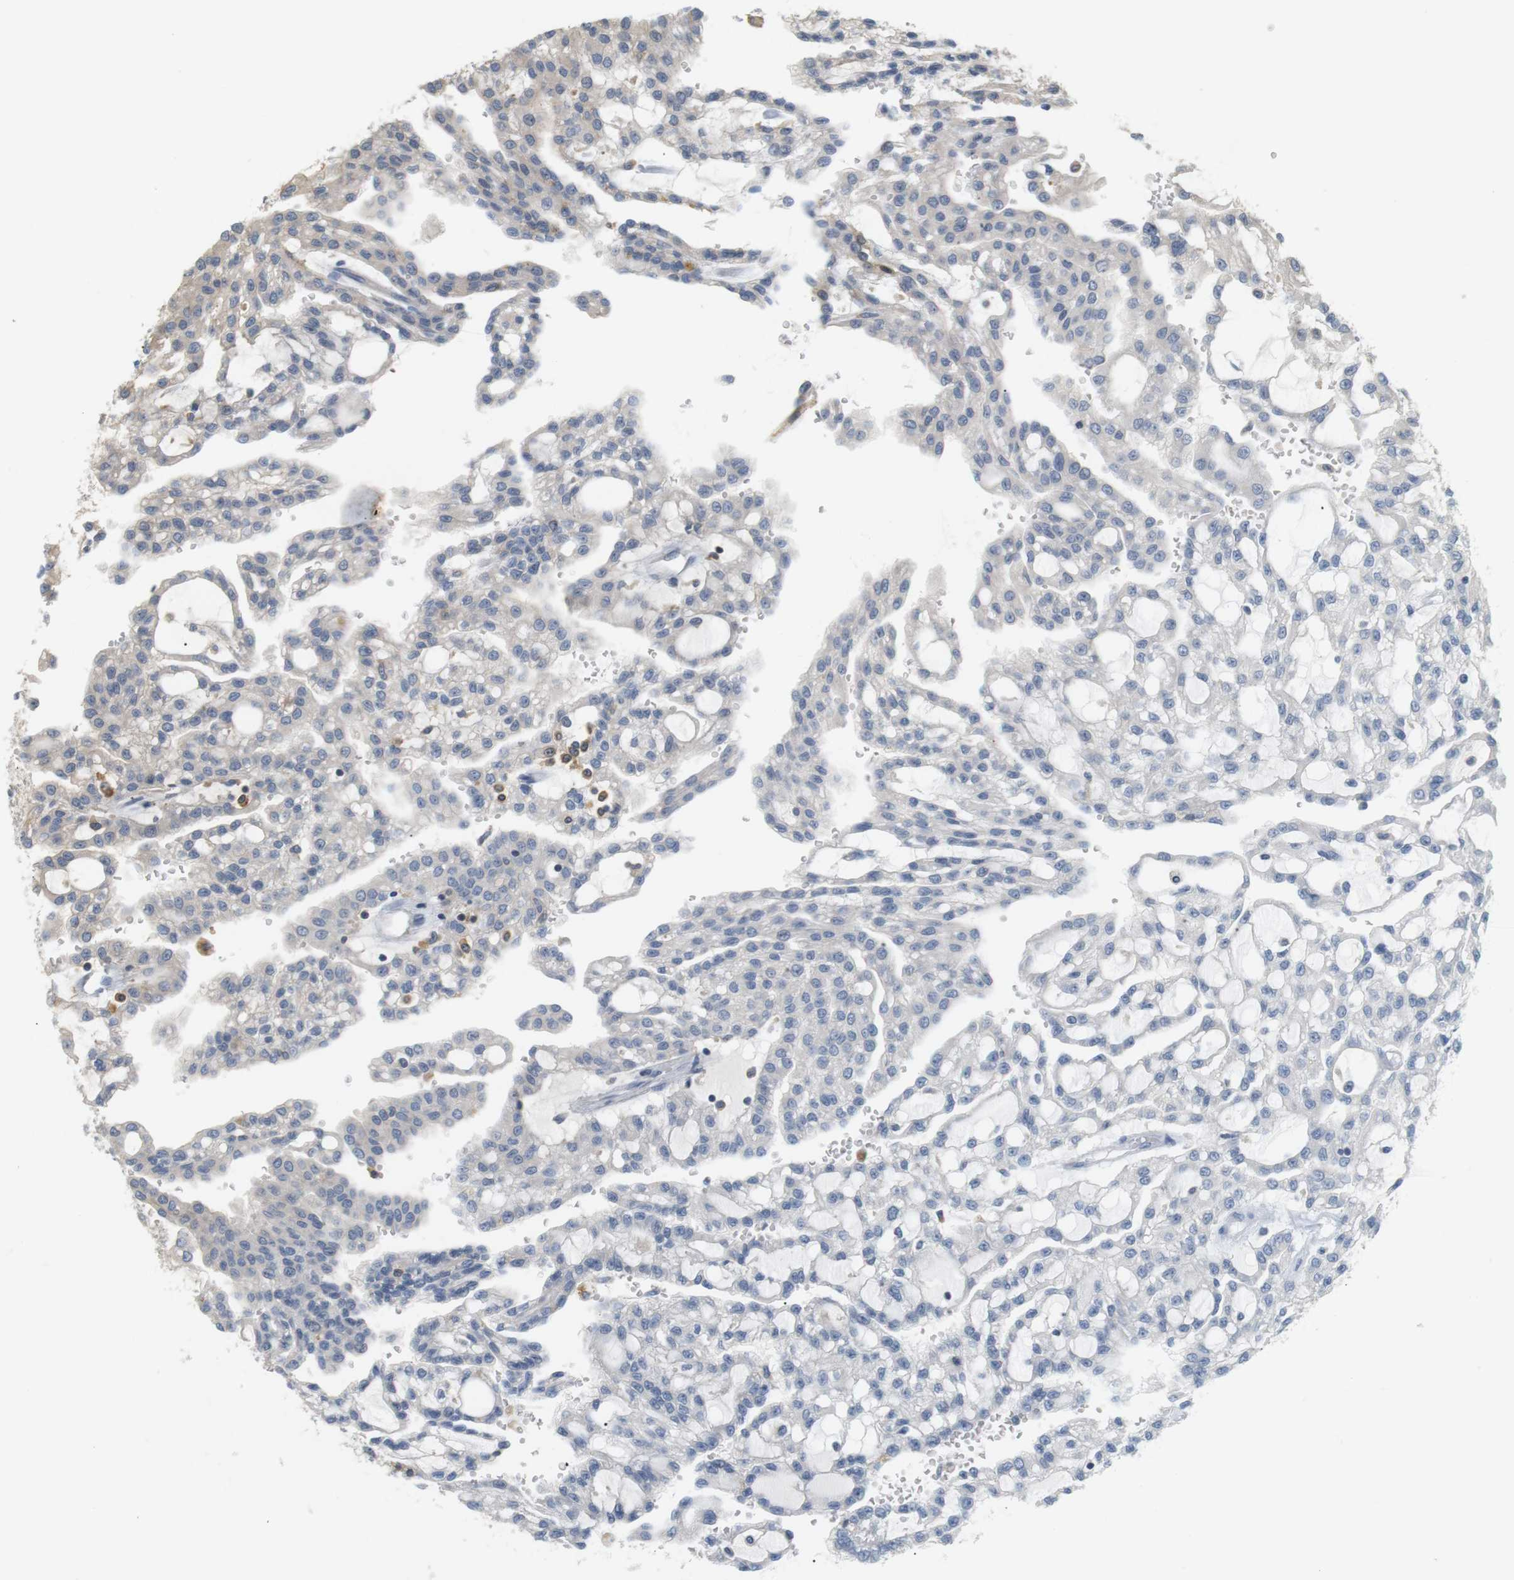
{"staining": {"intensity": "weak", "quantity": ">75%", "location": "cytoplasmic/membranous"}, "tissue": "renal cancer", "cell_type": "Tumor cells", "image_type": "cancer", "snomed": [{"axis": "morphology", "description": "Adenocarcinoma, NOS"}, {"axis": "topography", "description": "Kidney"}], "caption": "Approximately >75% of tumor cells in human renal cancer reveal weak cytoplasmic/membranous protein expression as visualized by brown immunohistochemical staining.", "gene": "P2RY1", "patient": {"sex": "male", "age": 63}}